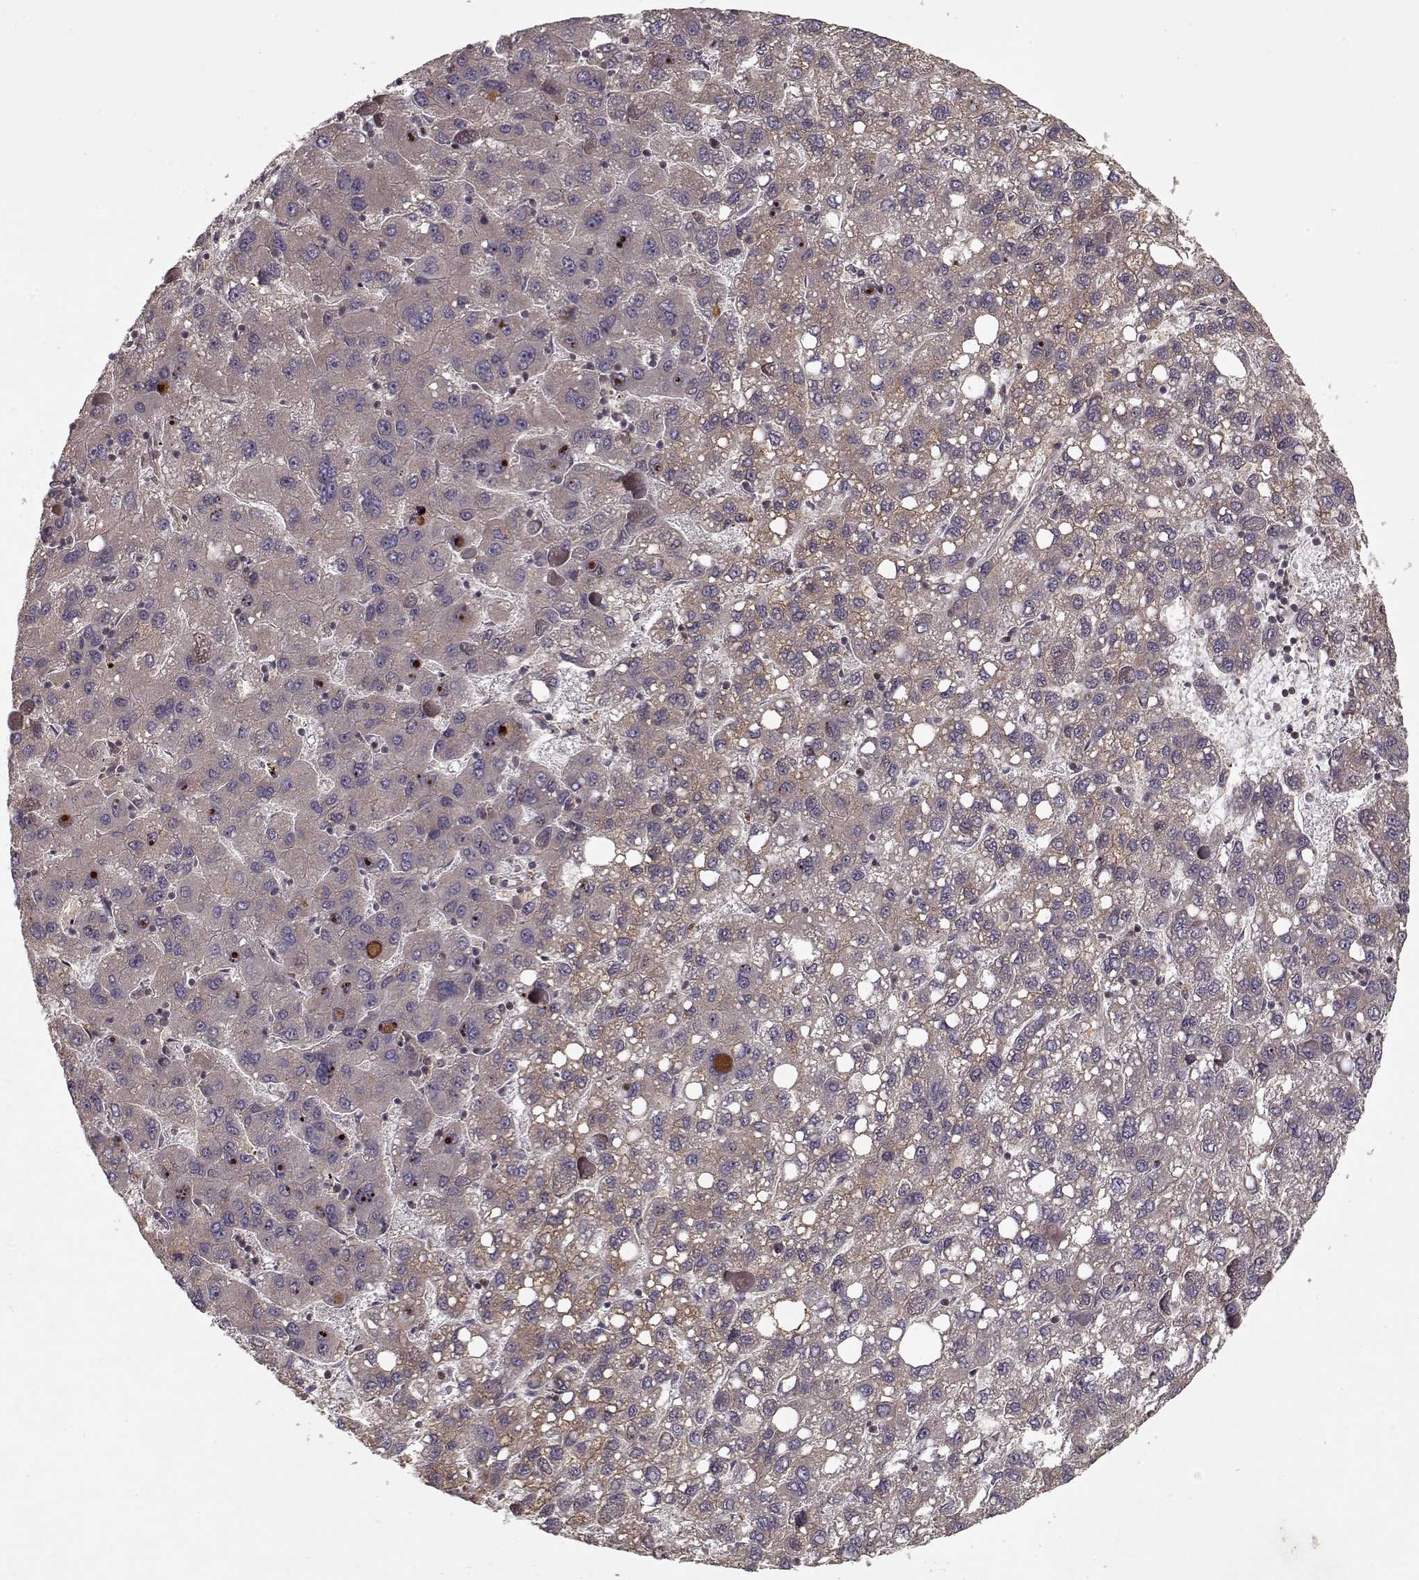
{"staining": {"intensity": "weak", "quantity": "25%-75%", "location": "cytoplasmic/membranous"}, "tissue": "liver cancer", "cell_type": "Tumor cells", "image_type": "cancer", "snomed": [{"axis": "morphology", "description": "Carcinoma, Hepatocellular, NOS"}, {"axis": "topography", "description": "Liver"}], "caption": "Tumor cells demonstrate low levels of weak cytoplasmic/membranous staining in about 25%-75% of cells in human liver cancer.", "gene": "PPP1R12A", "patient": {"sex": "female", "age": 82}}